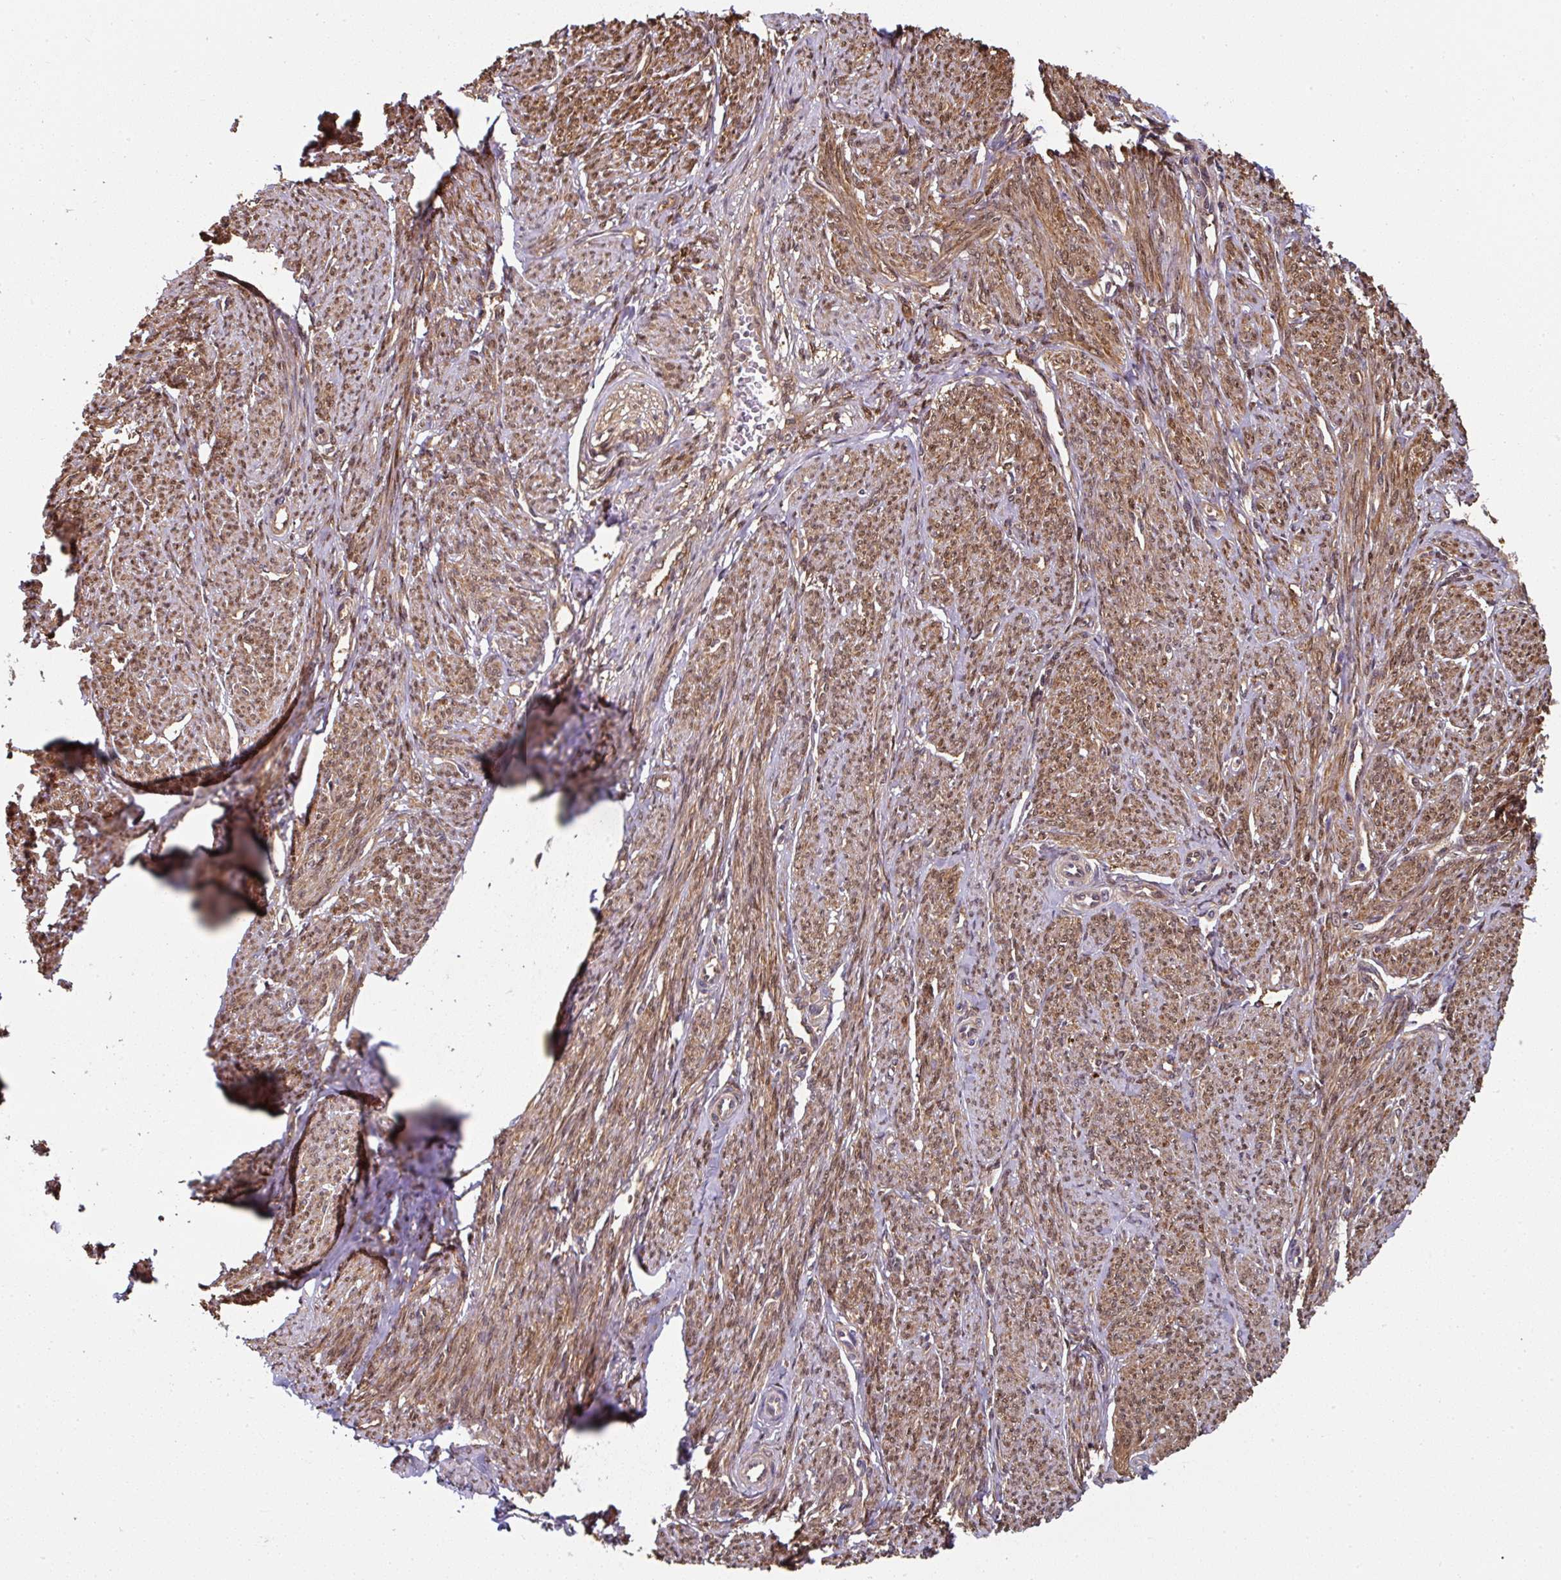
{"staining": {"intensity": "moderate", "quantity": ">75%", "location": "cytoplasmic/membranous"}, "tissue": "smooth muscle", "cell_type": "Smooth muscle cells", "image_type": "normal", "snomed": [{"axis": "morphology", "description": "Normal tissue, NOS"}, {"axis": "topography", "description": "Smooth muscle"}], "caption": "The micrograph reveals immunohistochemical staining of unremarkable smooth muscle. There is moderate cytoplasmic/membranous expression is seen in about >75% of smooth muscle cells. The staining is performed using DAB brown chromogen to label protein expression. The nuclei are counter-stained blue using hematoxylin.", "gene": "ST13", "patient": {"sex": "female", "age": 65}}